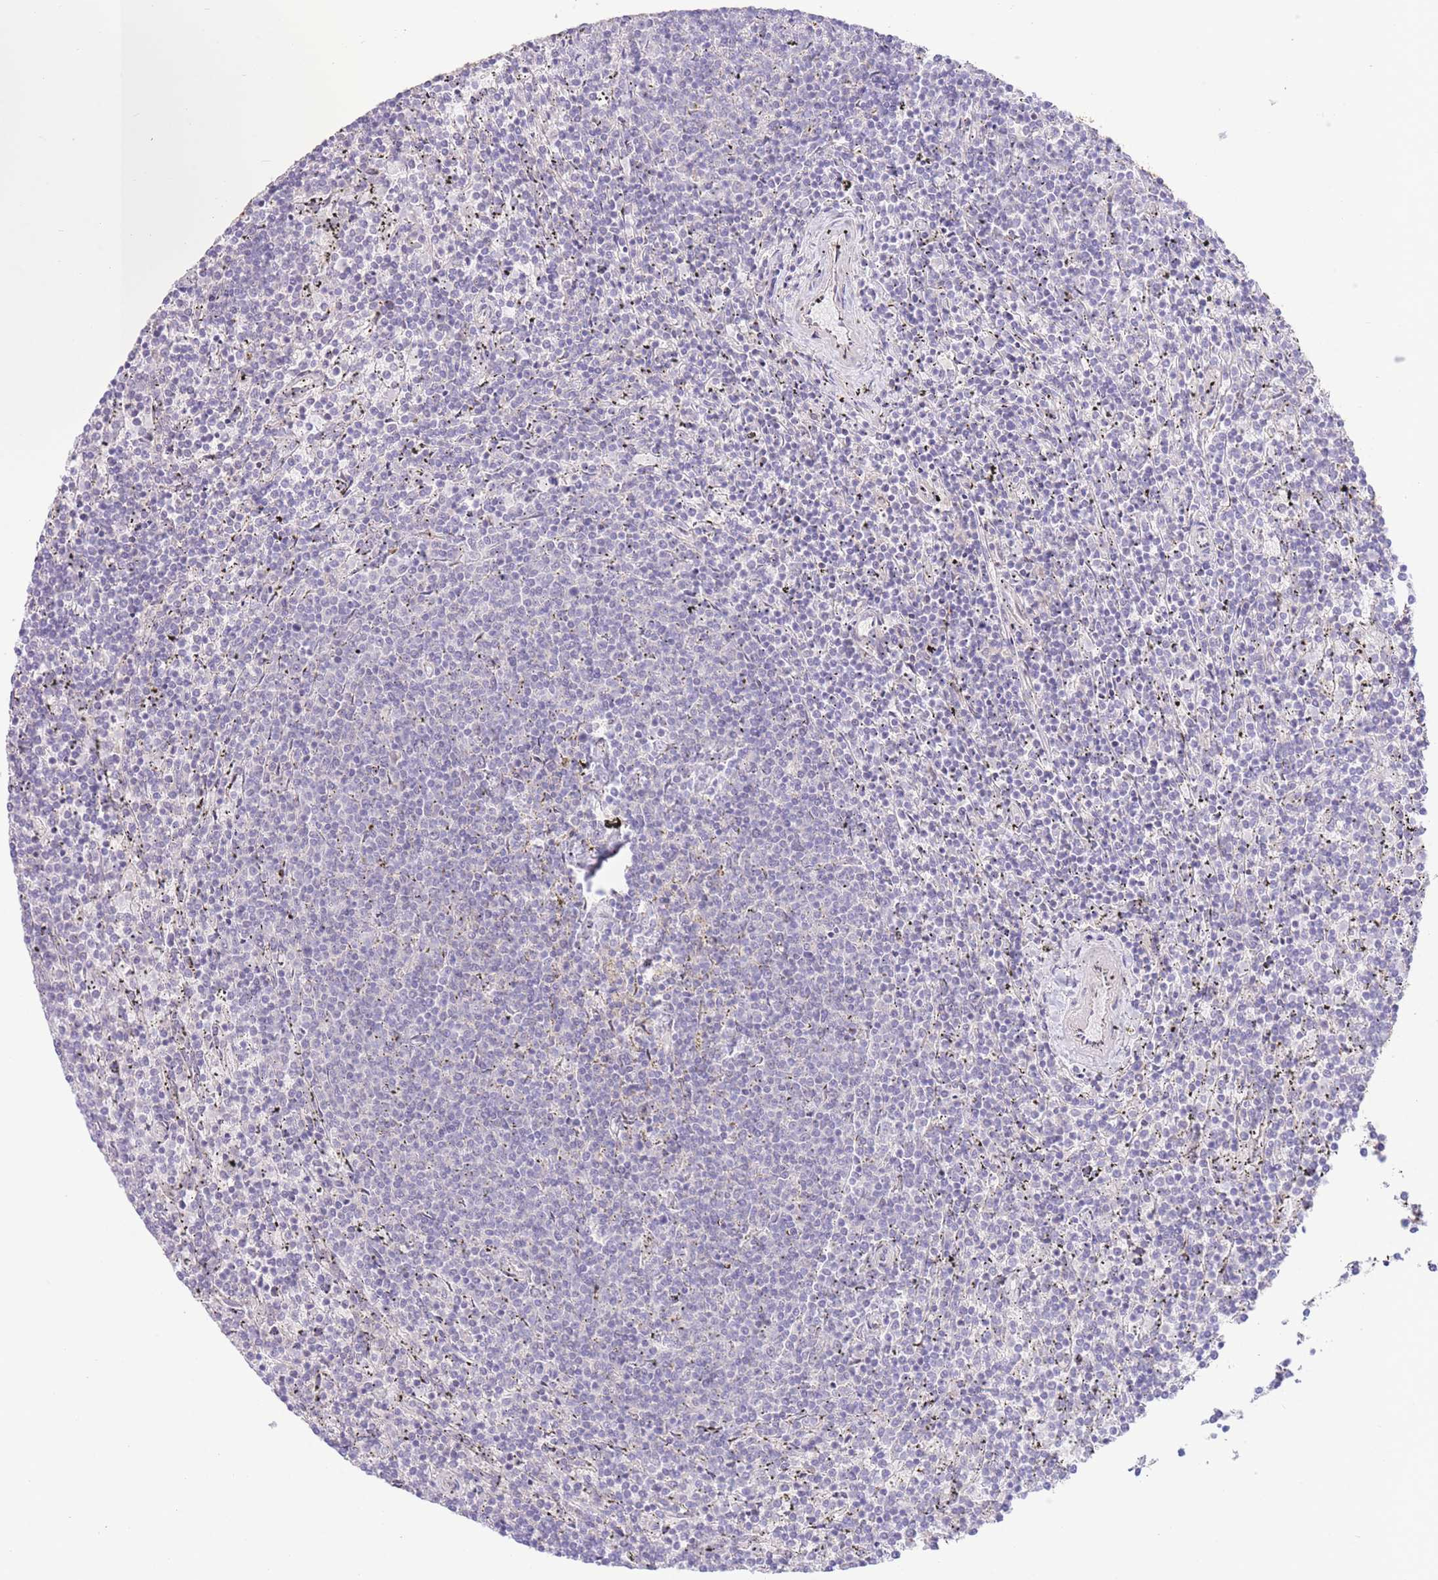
{"staining": {"intensity": "negative", "quantity": "none", "location": "none"}, "tissue": "lymphoma", "cell_type": "Tumor cells", "image_type": "cancer", "snomed": [{"axis": "morphology", "description": "Malignant lymphoma, non-Hodgkin's type, Low grade"}, {"axis": "topography", "description": "Spleen"}], "caption": "High power microscopy photomicrograph of an immunohistochemistry histopathology image of lymphoma, revealing no significant expression in tumor cells.", "gene": "FBXO46", "patient": {"sex": "female", "age": 50}}